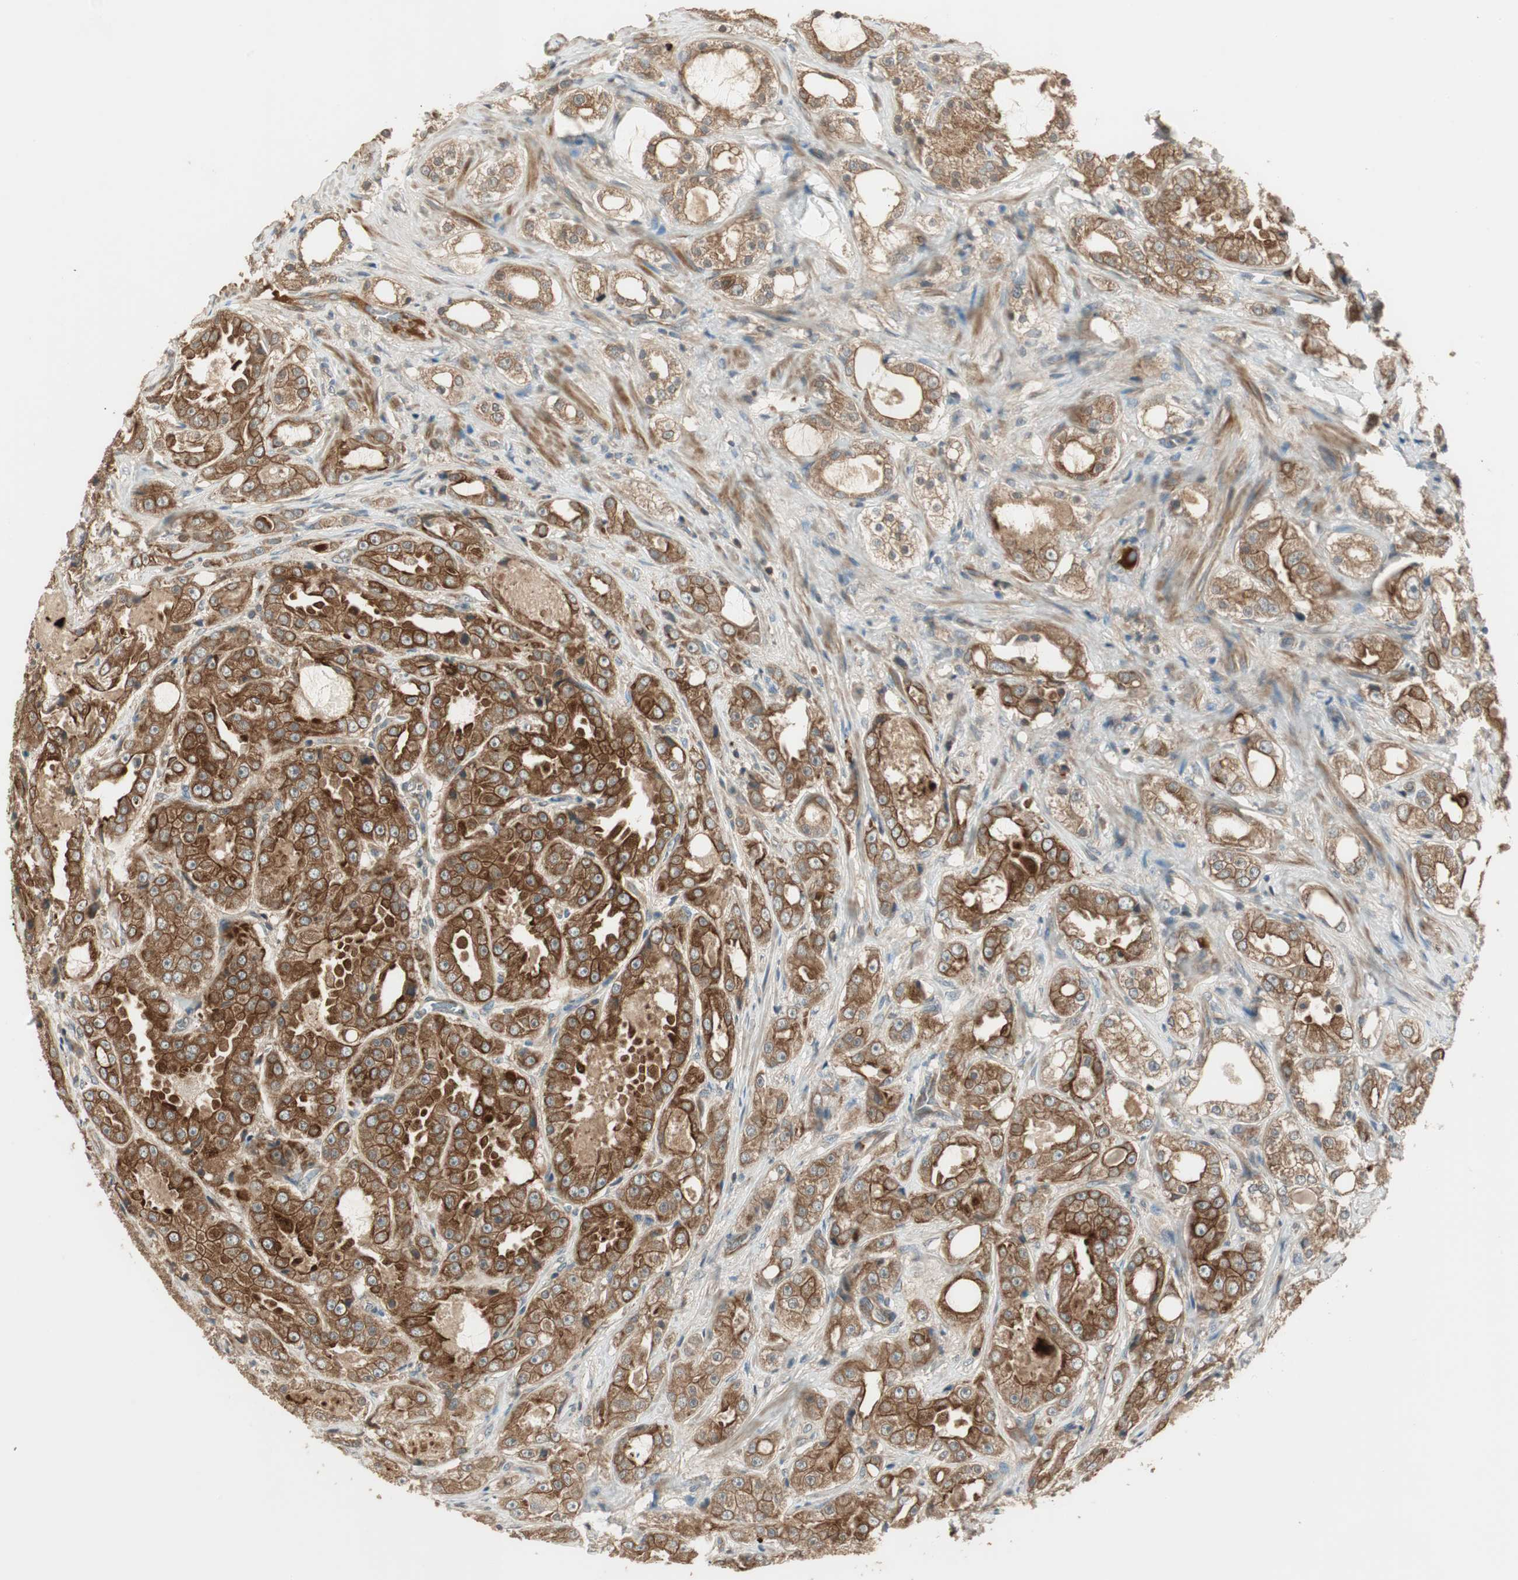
{"staining": {"intensity": "strong", "quantity": ">75%", "location": "cytoplasmic/membranous"}, "tissue": "prostate cancer", "cell_type": "Tumor cells", "image_type": "cancer", "snomed": [{"axis": "morphology", "description": "Adenocarcinoma, High grade"}, {"axis": "topography", "description": "Prostate"}], "caption": "Tumor cells exhibit high levels of strong cytoplasmic/membranous positivity in about >75% of cells in prostate high-grade adenocarcinoma.", "gene": "PFDN5", "patient": {"sex": "male", "age": 73}}